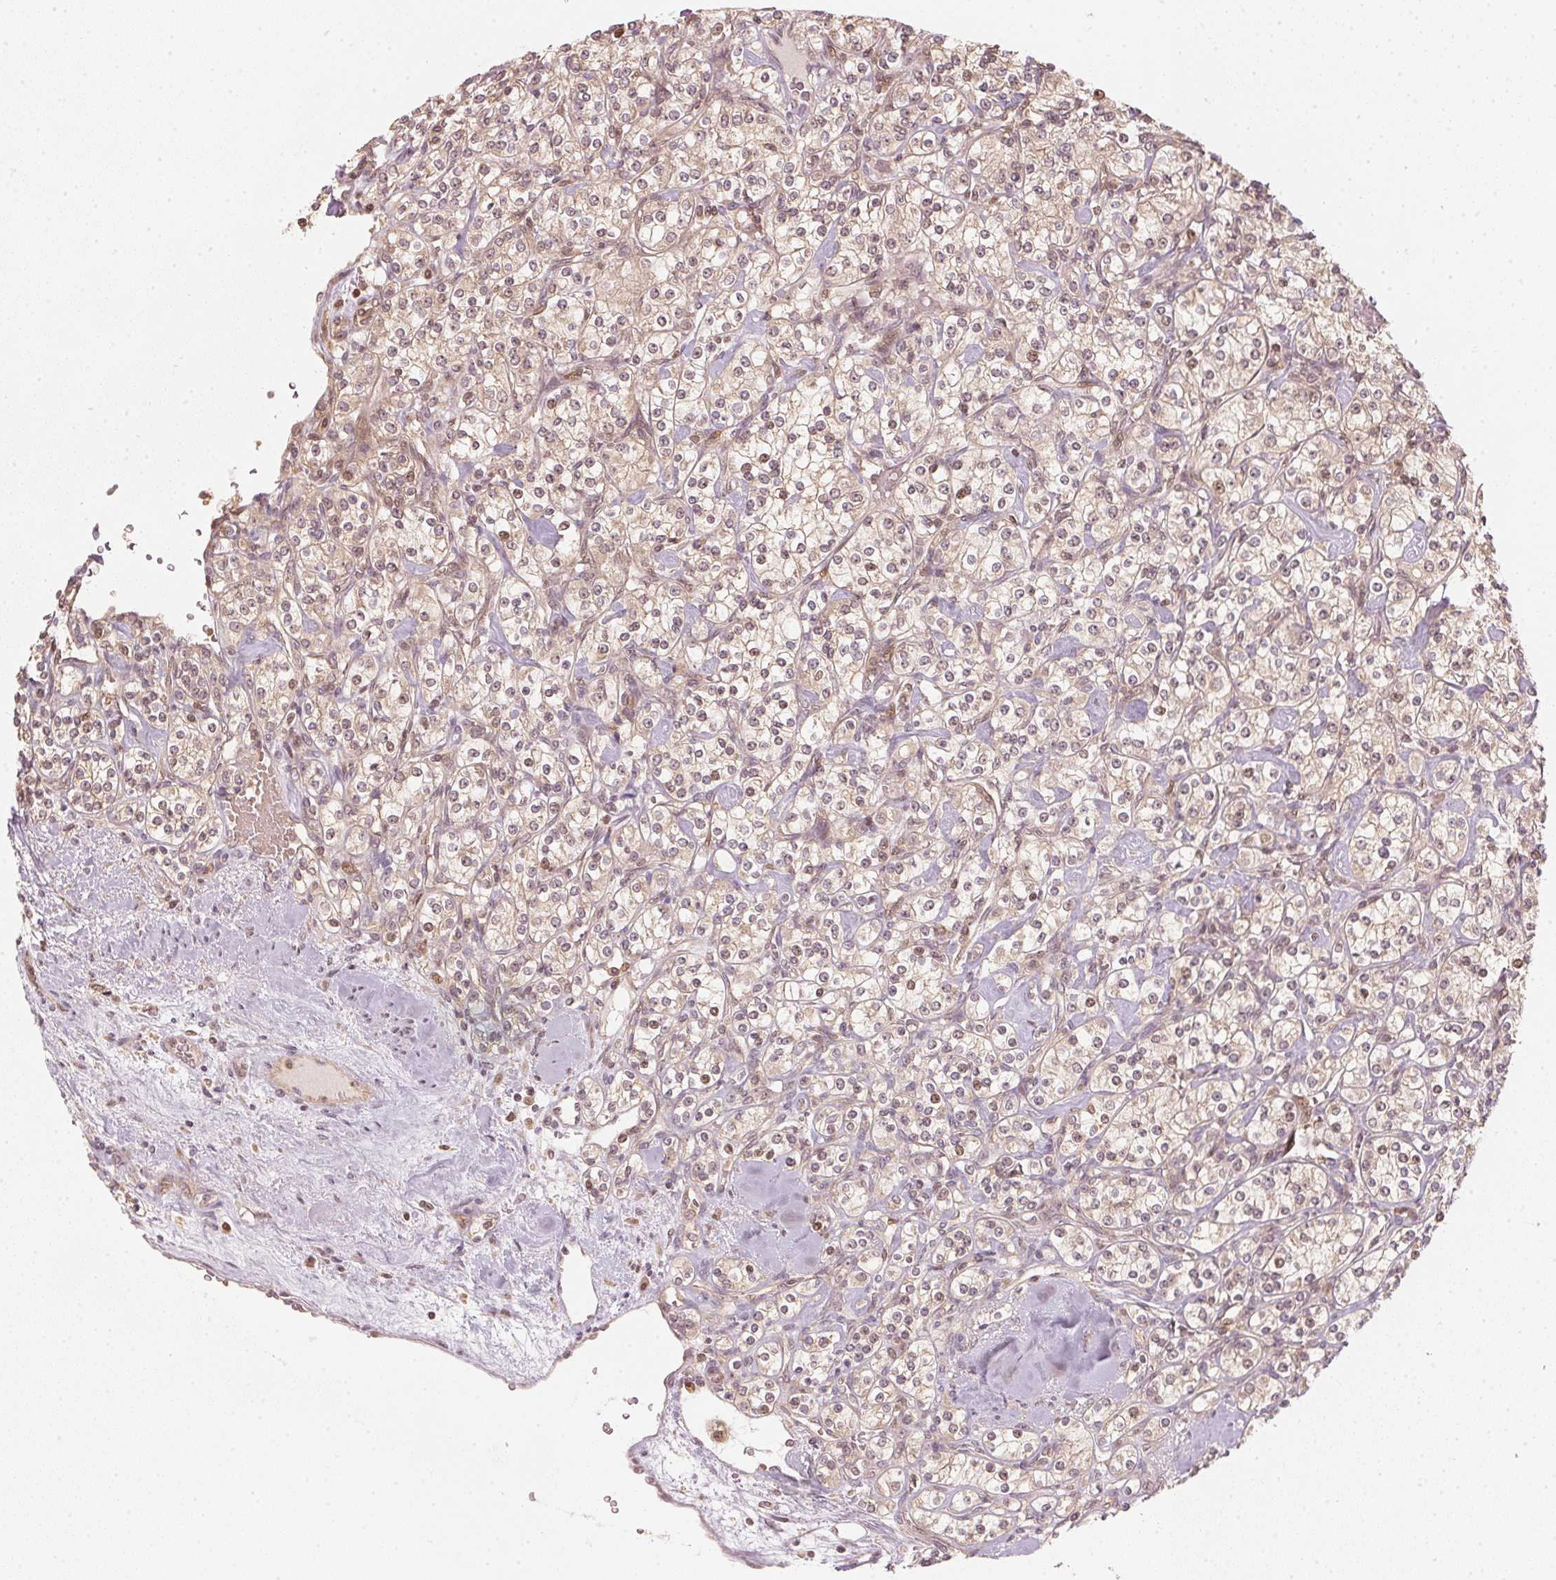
{"staining": {"intensity": "weak", "quantity": ">75%", "location": "cytoplasmic/membranous,nuclear"}, "tissue": "renal cancer", "cell_type": "Tumor cells", "image_type": "cancer", "snomed": [{"axis": "morphology", "description": "Adenocarcinoma, NOS"}, {"axis": "topography", "description": "Kidney"}], "caption": "Tumor cells show weak cytoplasmic/membranous and nuclear expression in about >75% of cells in renal cancer (adenocarcinoma).", "gene": "UBE2L3", "patient": {"sex": "male", "age": 77}}